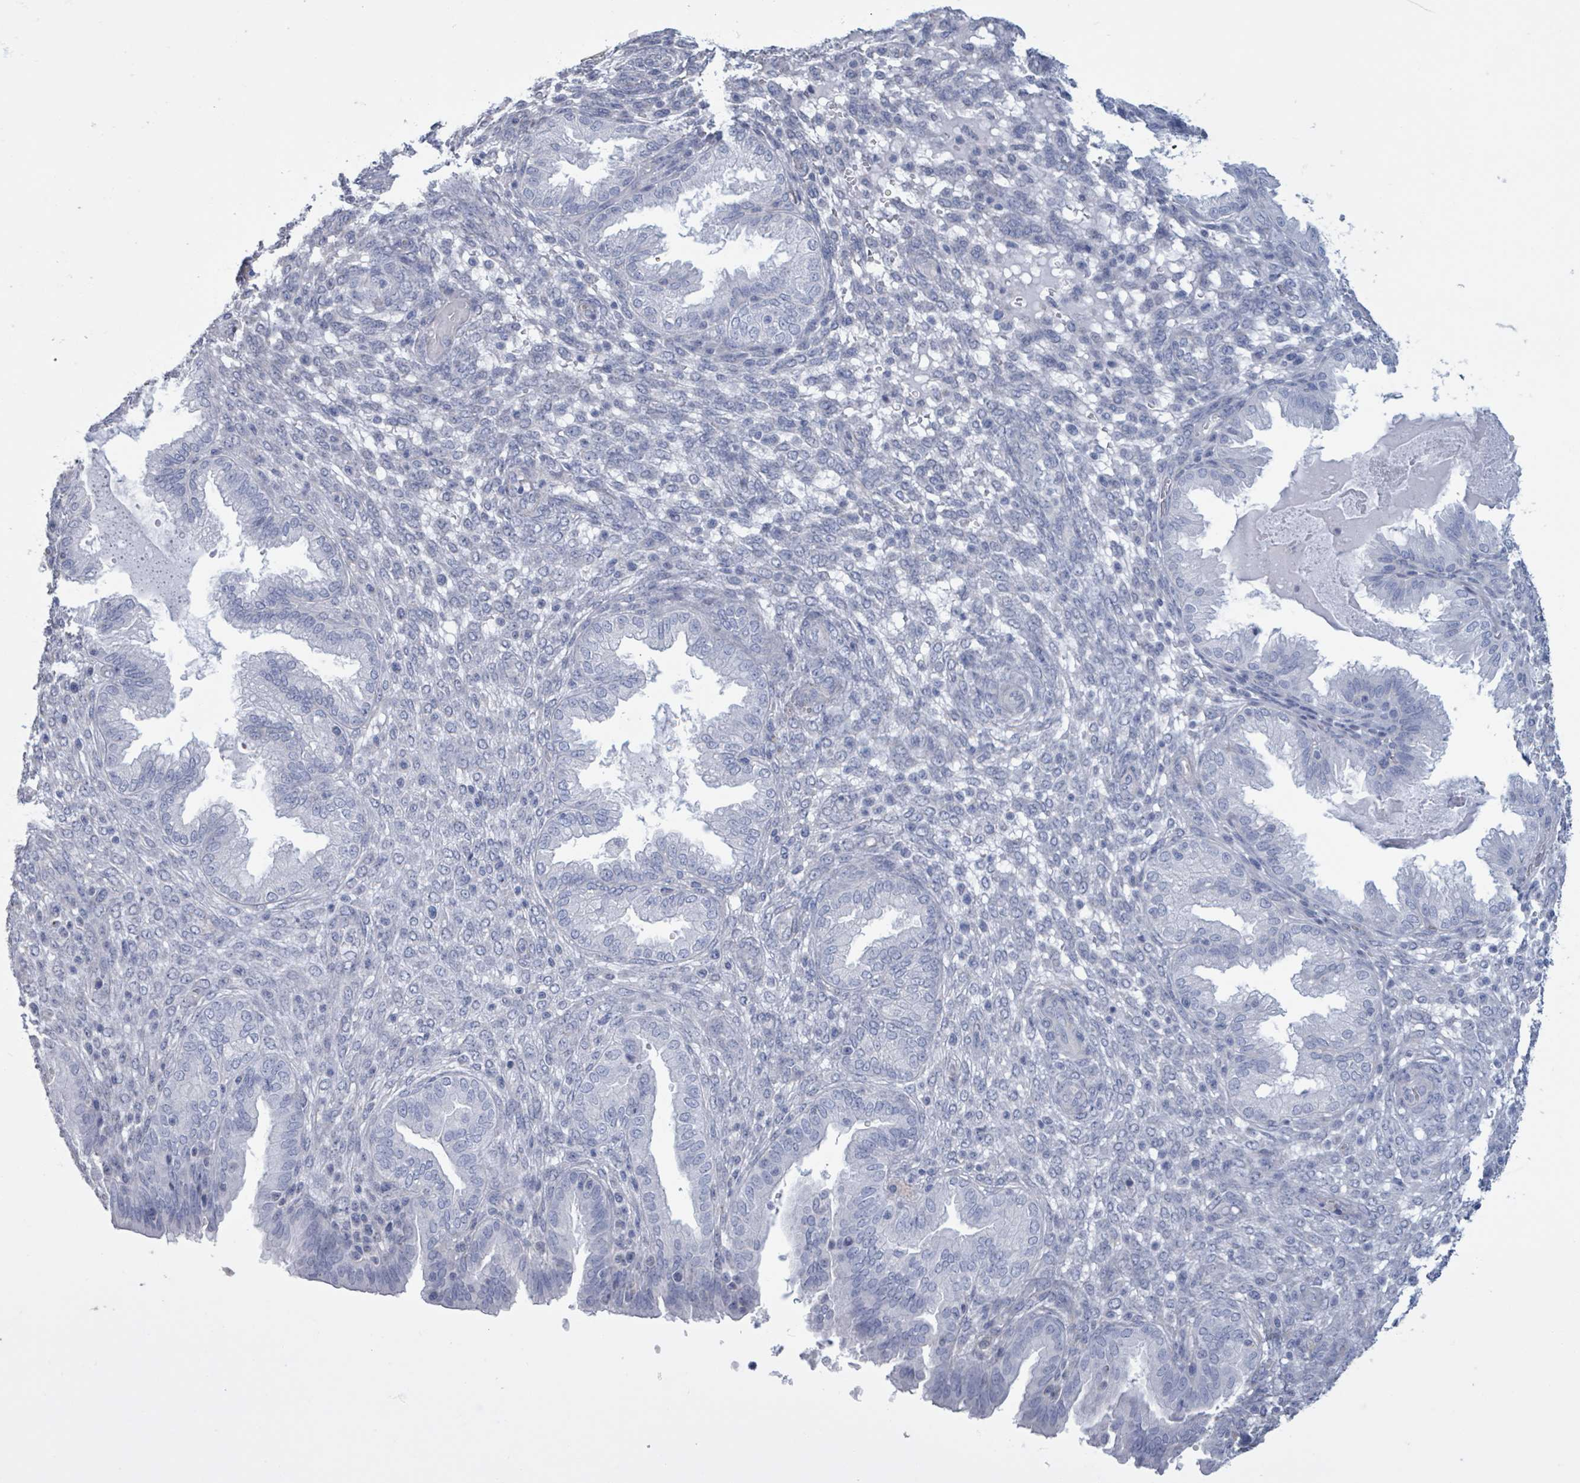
{"staining": {"intensity": "negative", "quantity": "none", "location": "none"}, "tissue": "endometrium", "cell_type": "Cells in endometrial stroma", "image_type": "normal", "snomed": [{"axis": "morphology", "description": "Normal tissue, NOS"}, {"axis": "topography", "description": "Endometrium"}], "caption": "This micrograph is of unremarkable endometrium stained with IHC to label a protein in brown with the nuclei are counter-stained blue. There is no positivity in cells in endometrial stroma.", "gene": "CT45A10", "patient": {"sex": "female", "age": 33}}